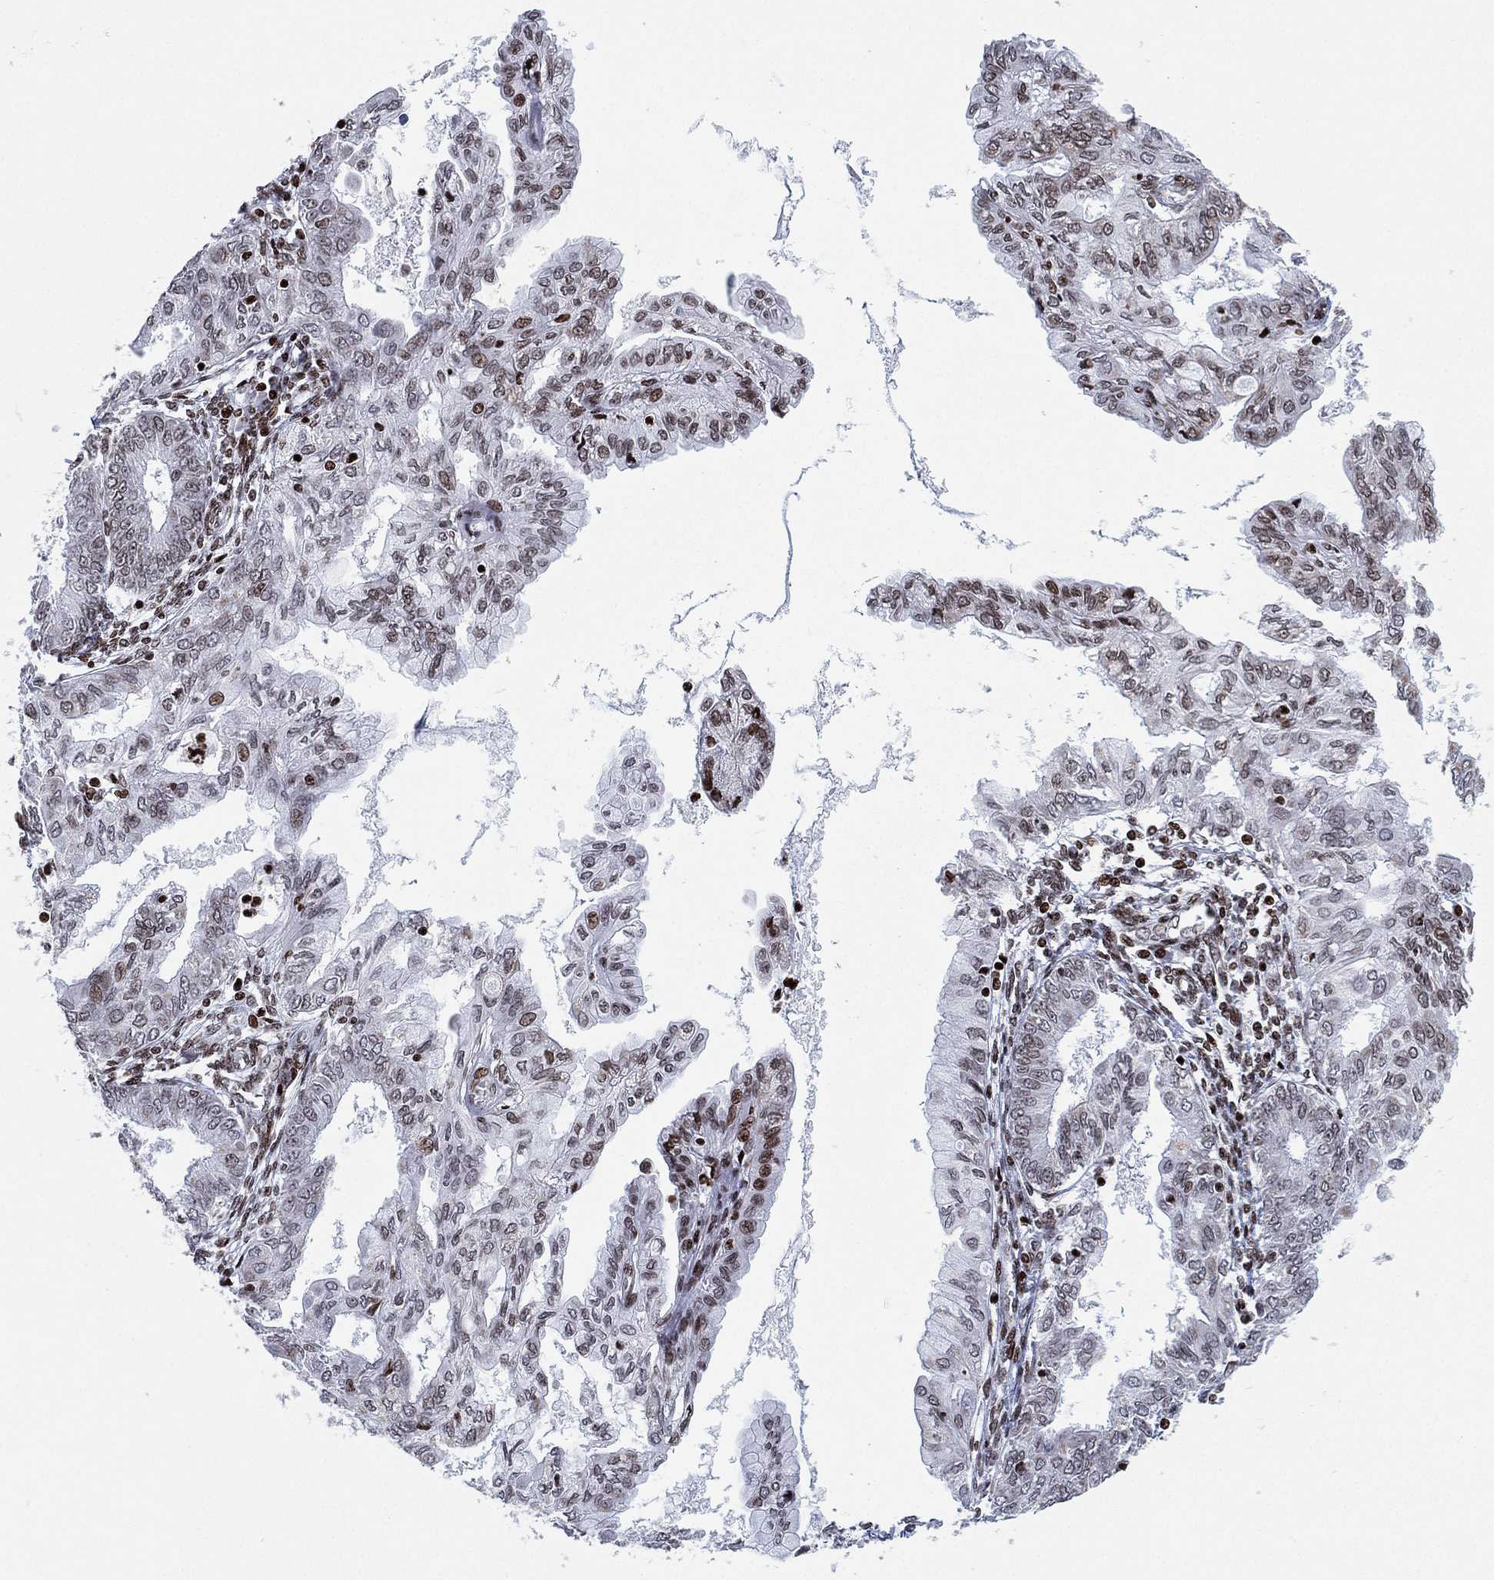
{"staining": {"intensity": "weak", "quantity": "<25%", "location": "nuclear"}, "tissue": "endometrial cancer", "cell_type": "Tumor cells", "image_type": "cancer", "snomed": [{"axis": "morphology", "description": "Adenocarcinoma, NOS"}, {"axis": "topography", "description": "Endometrium"}], "caption": "Immunohistochemistry micrograph of endometrial cancer (adenocarcinoma) stained for a protein (brown), which exhibits no expression in tumor cells. (DAB immunohistochemistry (IHC) with hematoxylin counter stain).", "gene": "MFSD14A", "patient": {"sex": "female", "age": 68}}